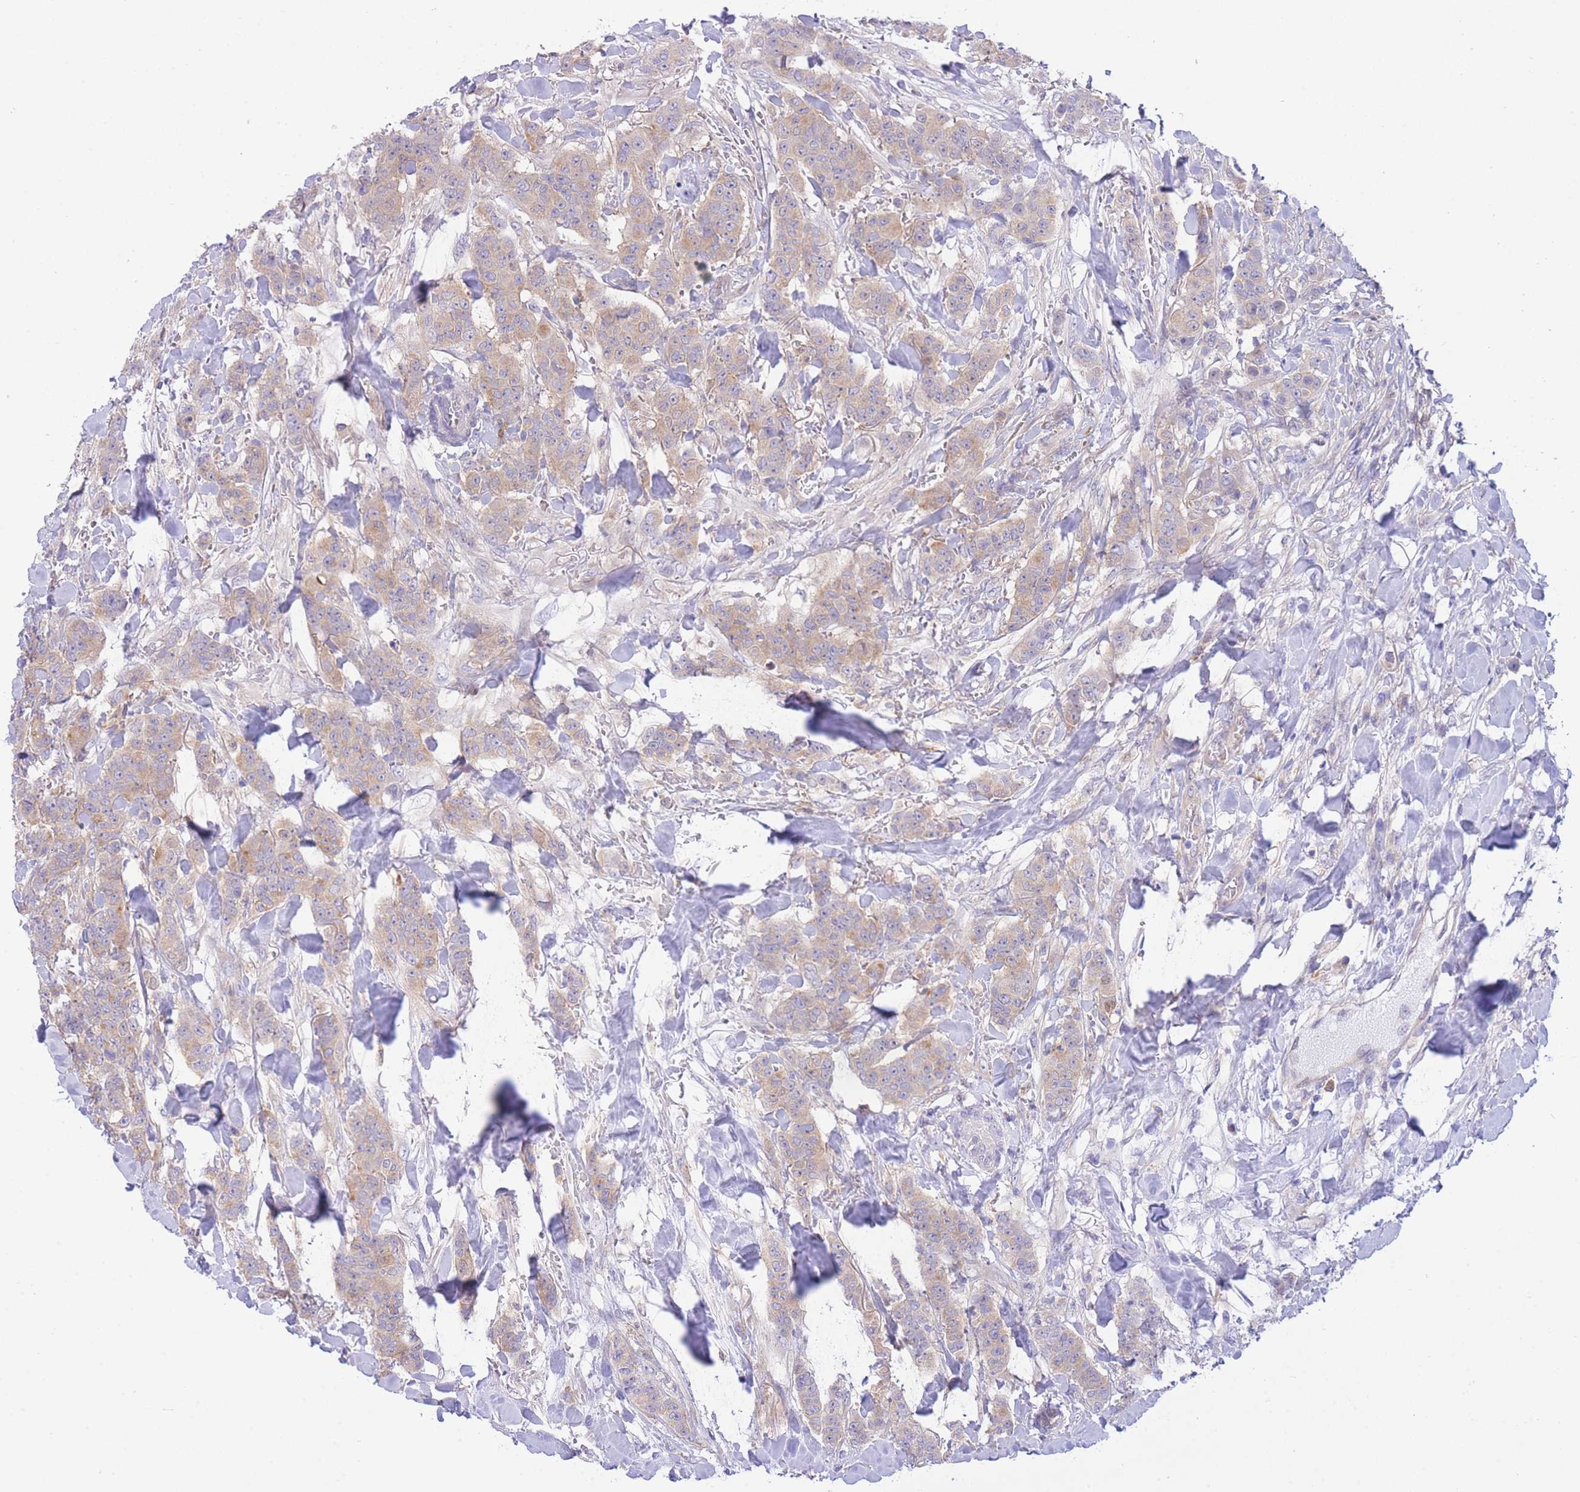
{"staining": {"intensity": "moderate", "quantity": "25%-75%", "location": "cytoplasmic/membranous"}, "tissue": "breast cancer", "cell_type": "Tumor cells", "image_type": "cancer", "snomed": [{"axis": "morphology", "description": "Duct carcinoma"}, {"axis": "topography", "description": "Breast"}], "caption": "A brown stain highlights moderate cytoplasmic/membranous staining of a protein in human intraductal carcinoma (breast) tumor cells.", "gene": "NAMPT", "patient": {"sex": "female", "age": 40}}